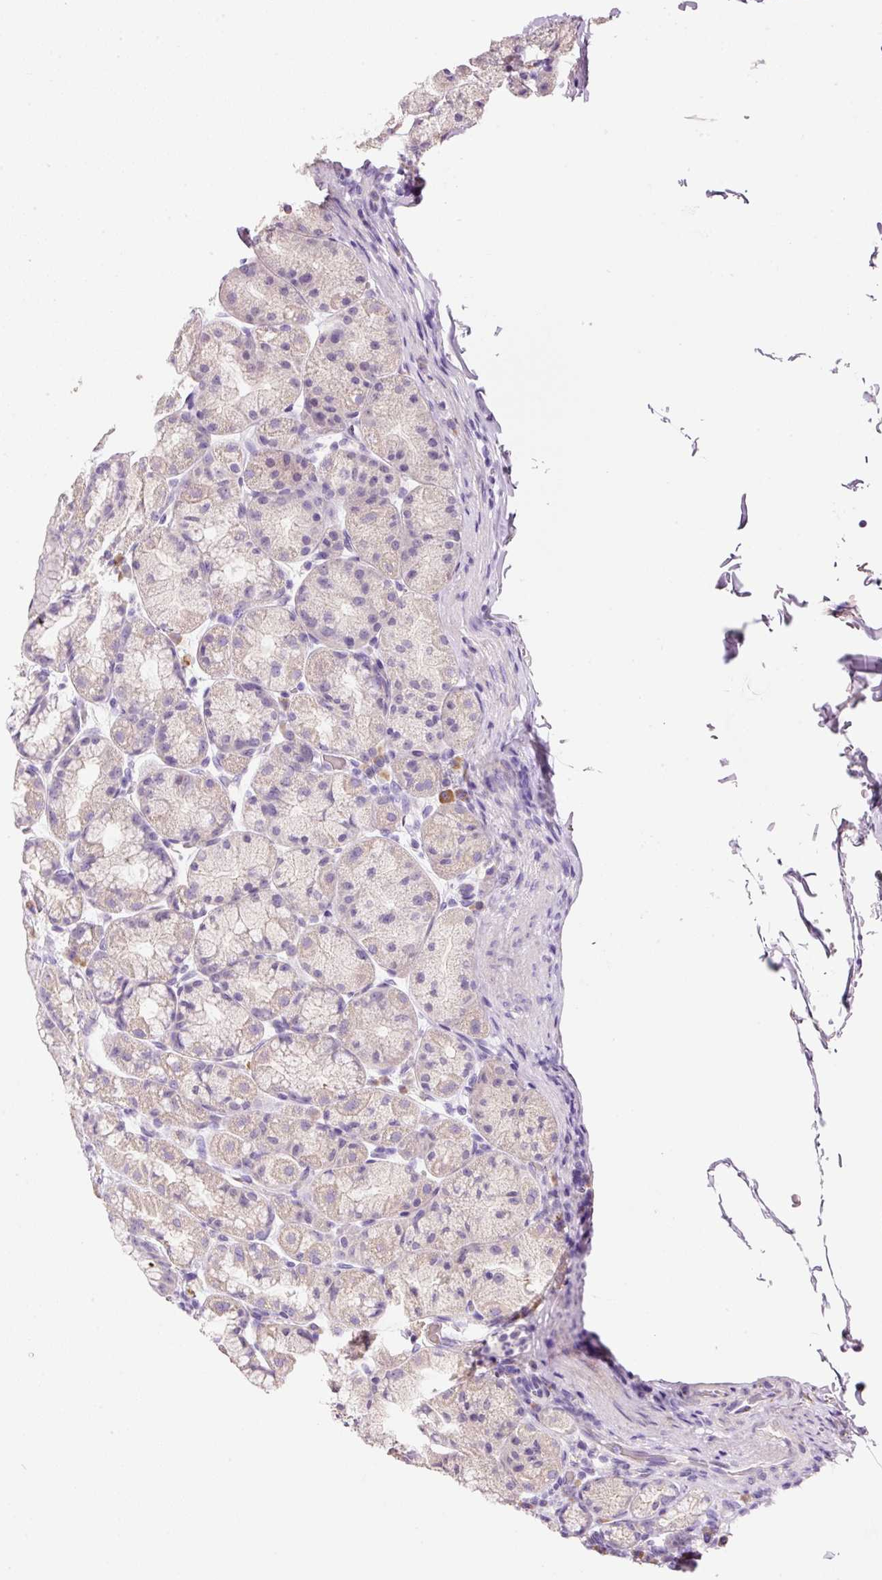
{"staining": {"intensity": "negative", "quantity": "none", "location": "none"}, "tissue": "stomach", "cell_type": "Glandular cells", "image_type": "normal", "snomed": [{"axis": "morphology", "description": "Normal tissue, NOS"}, {"axis": "topography", "description": "Stomach, upper"}, {"axis": "topography", "description": "Stomach"}], "caption": "High power microscopy photomicrograph of an immunohistochemistry (IHC) photomicrograph of normal stomach, revealing no significant staining in glandular cells. The staining was performed using DAB to visualize the protein expression in brown, while the nuclei were stained in blue with hematoxylin (Magnification: 20x).", "gene": "TENT5C", "patient": {"sex": "male", "age": 68}}